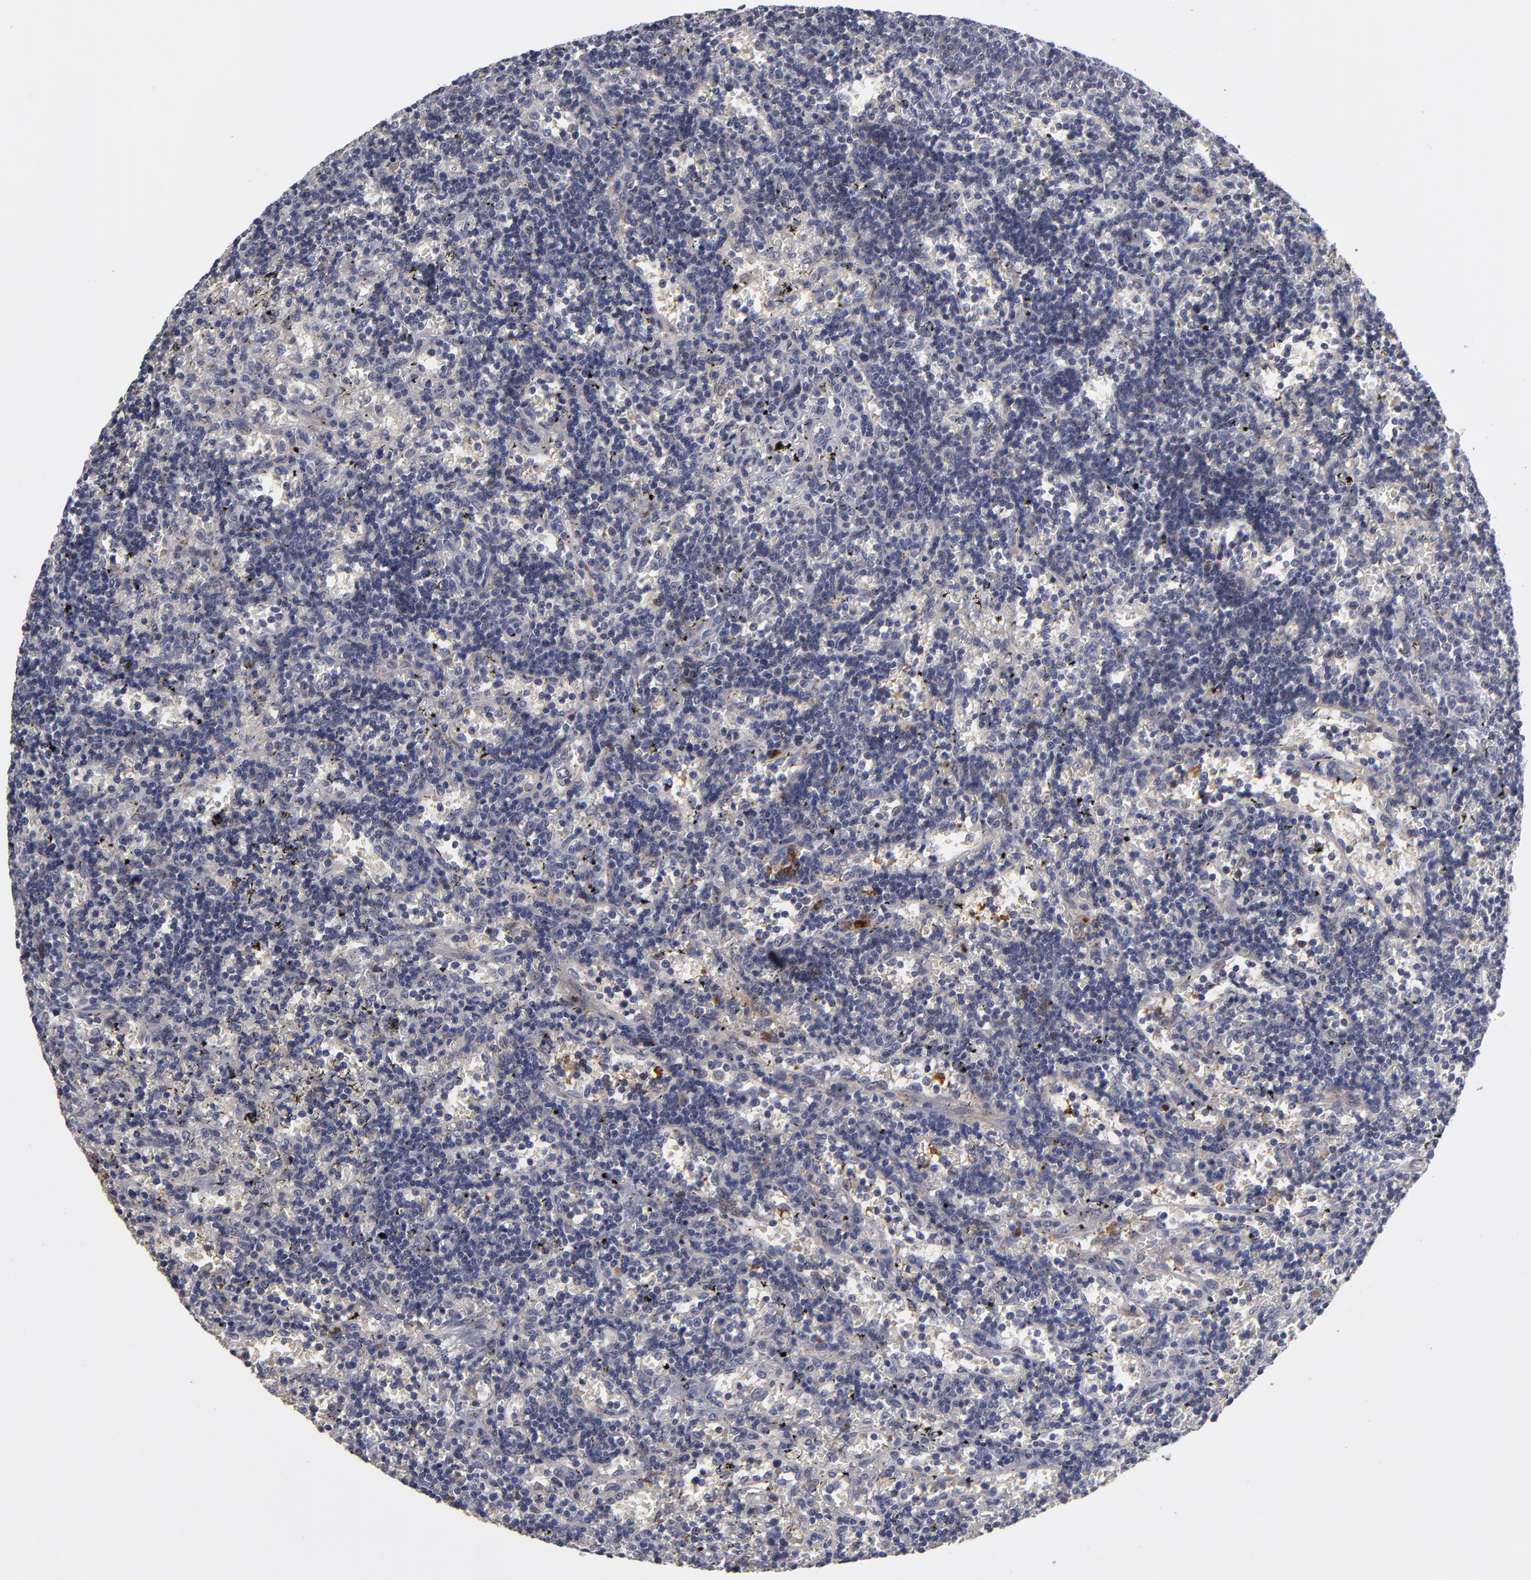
{"staining": {"intensity": "negative", "quantity": "none", "location": "none"}, "tissue": "lymphoma", "cell_type": "Tumor cells", "image_type": "cancer", "snomed": [{"axis": "morphology", "description": "Malignant lymphoma, non-Hodgkin's type, Low grade"}, {"axis": "topography", "description": "Spleen"}], "caption": "This is a photomicrograph of immunohistochemistry staining of low-grade malignant lymphoma, non-Hodgkin's type, which shows no staining in tumor cells.", "gene": "EXD2", "patient": {"sex": "male", "age": 60}}